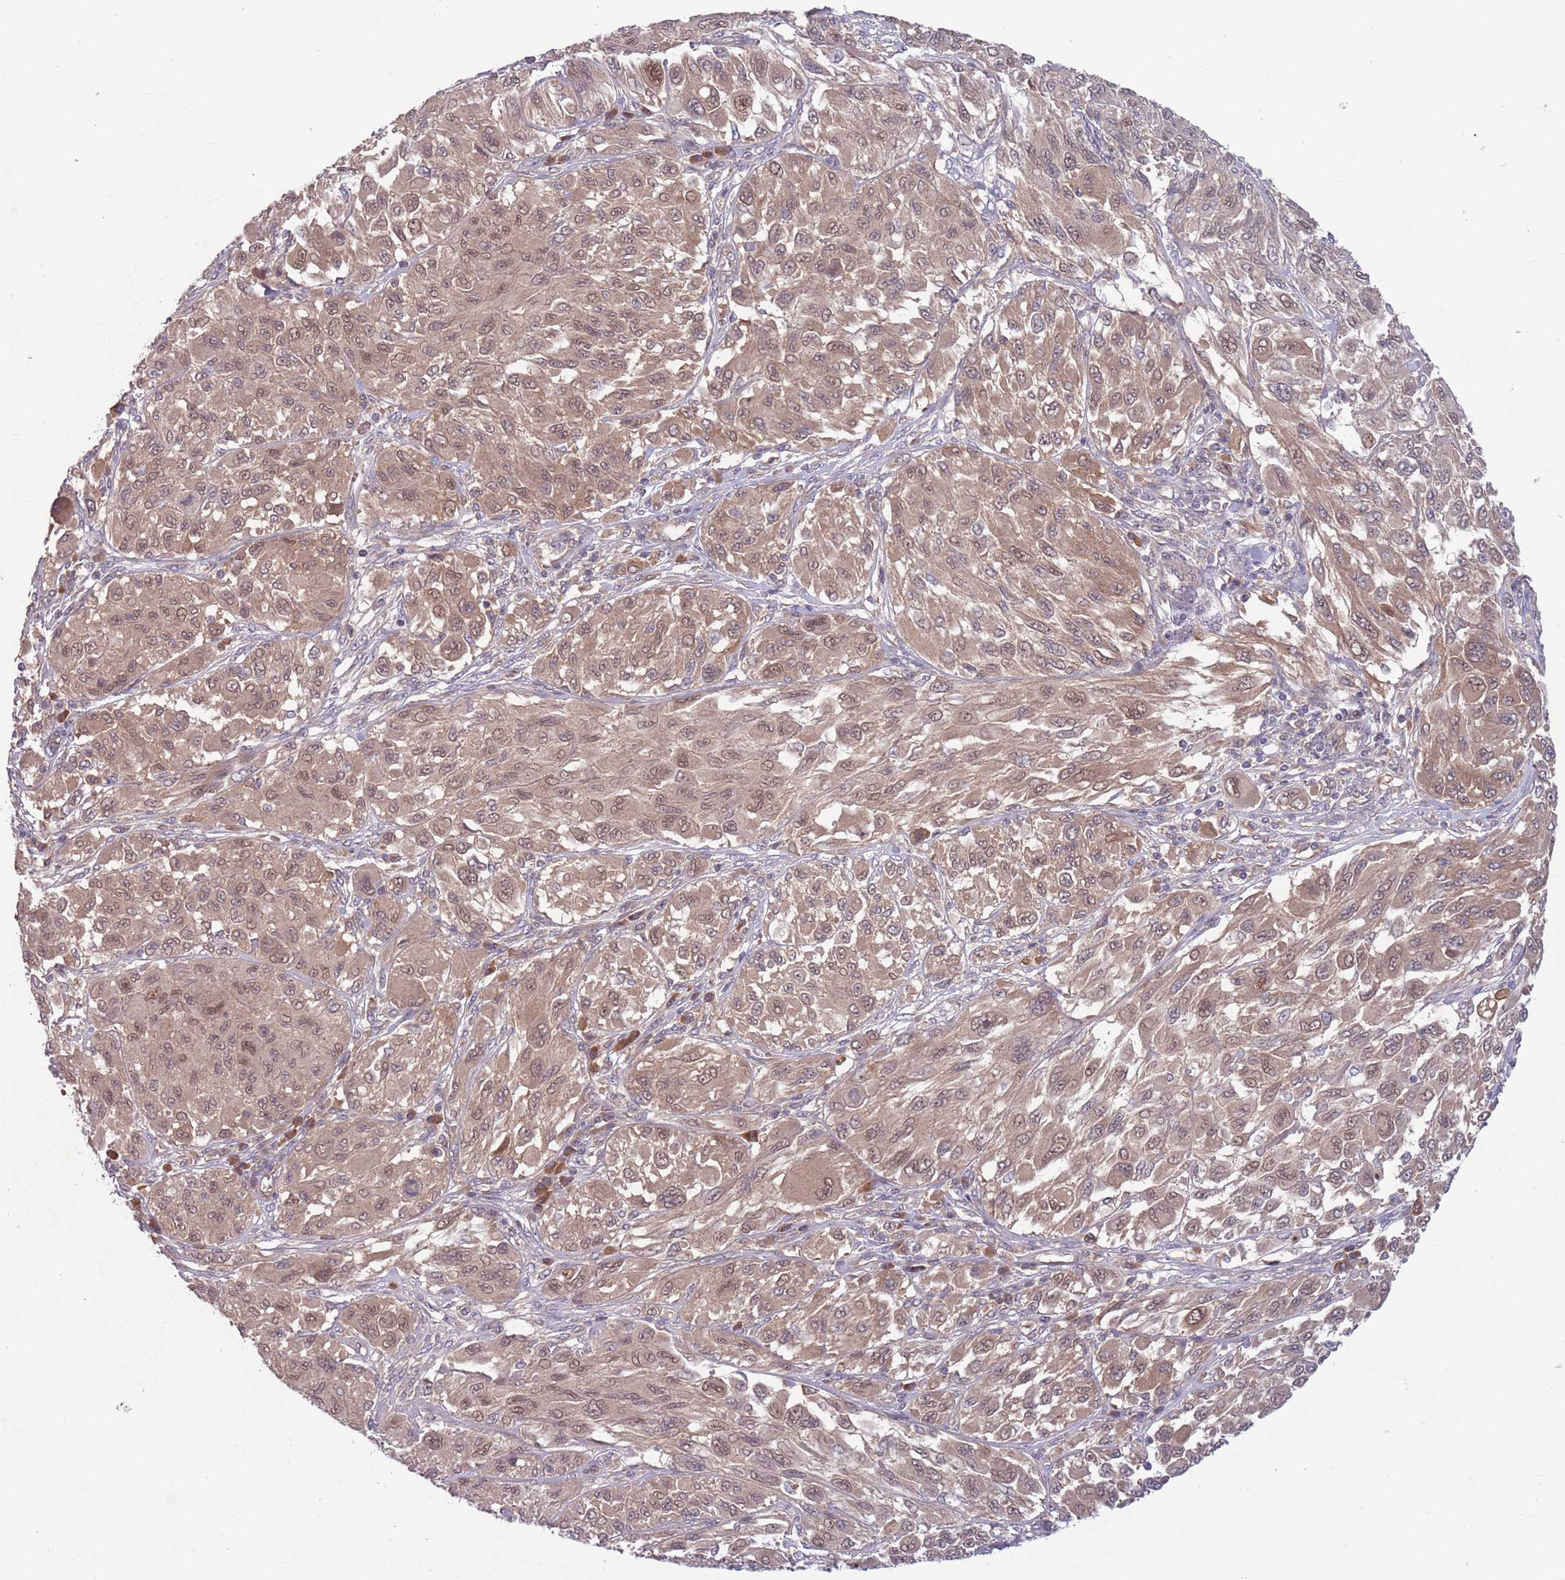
{"staining": {"intensity": "weak", "quantity": ">75%", "location": "cytoplasmic/membranous,nuclear"}, "tissue": "melanoma", "cell_type": "Tumor cells", "image_type": "cancer", "snomed": [{"axis": "morphology", "description": "Malignant melanoma, NOS"}, {"axis": "topography", "description": "Skin"}], "caption": "Protein analysis of melanoma tissue displays weak cytoplasmic/membranous and nuclear staining in about >75% of tumor cells.", "gene": "TYW1", "patient": {"sex": "female", "age": 91}}